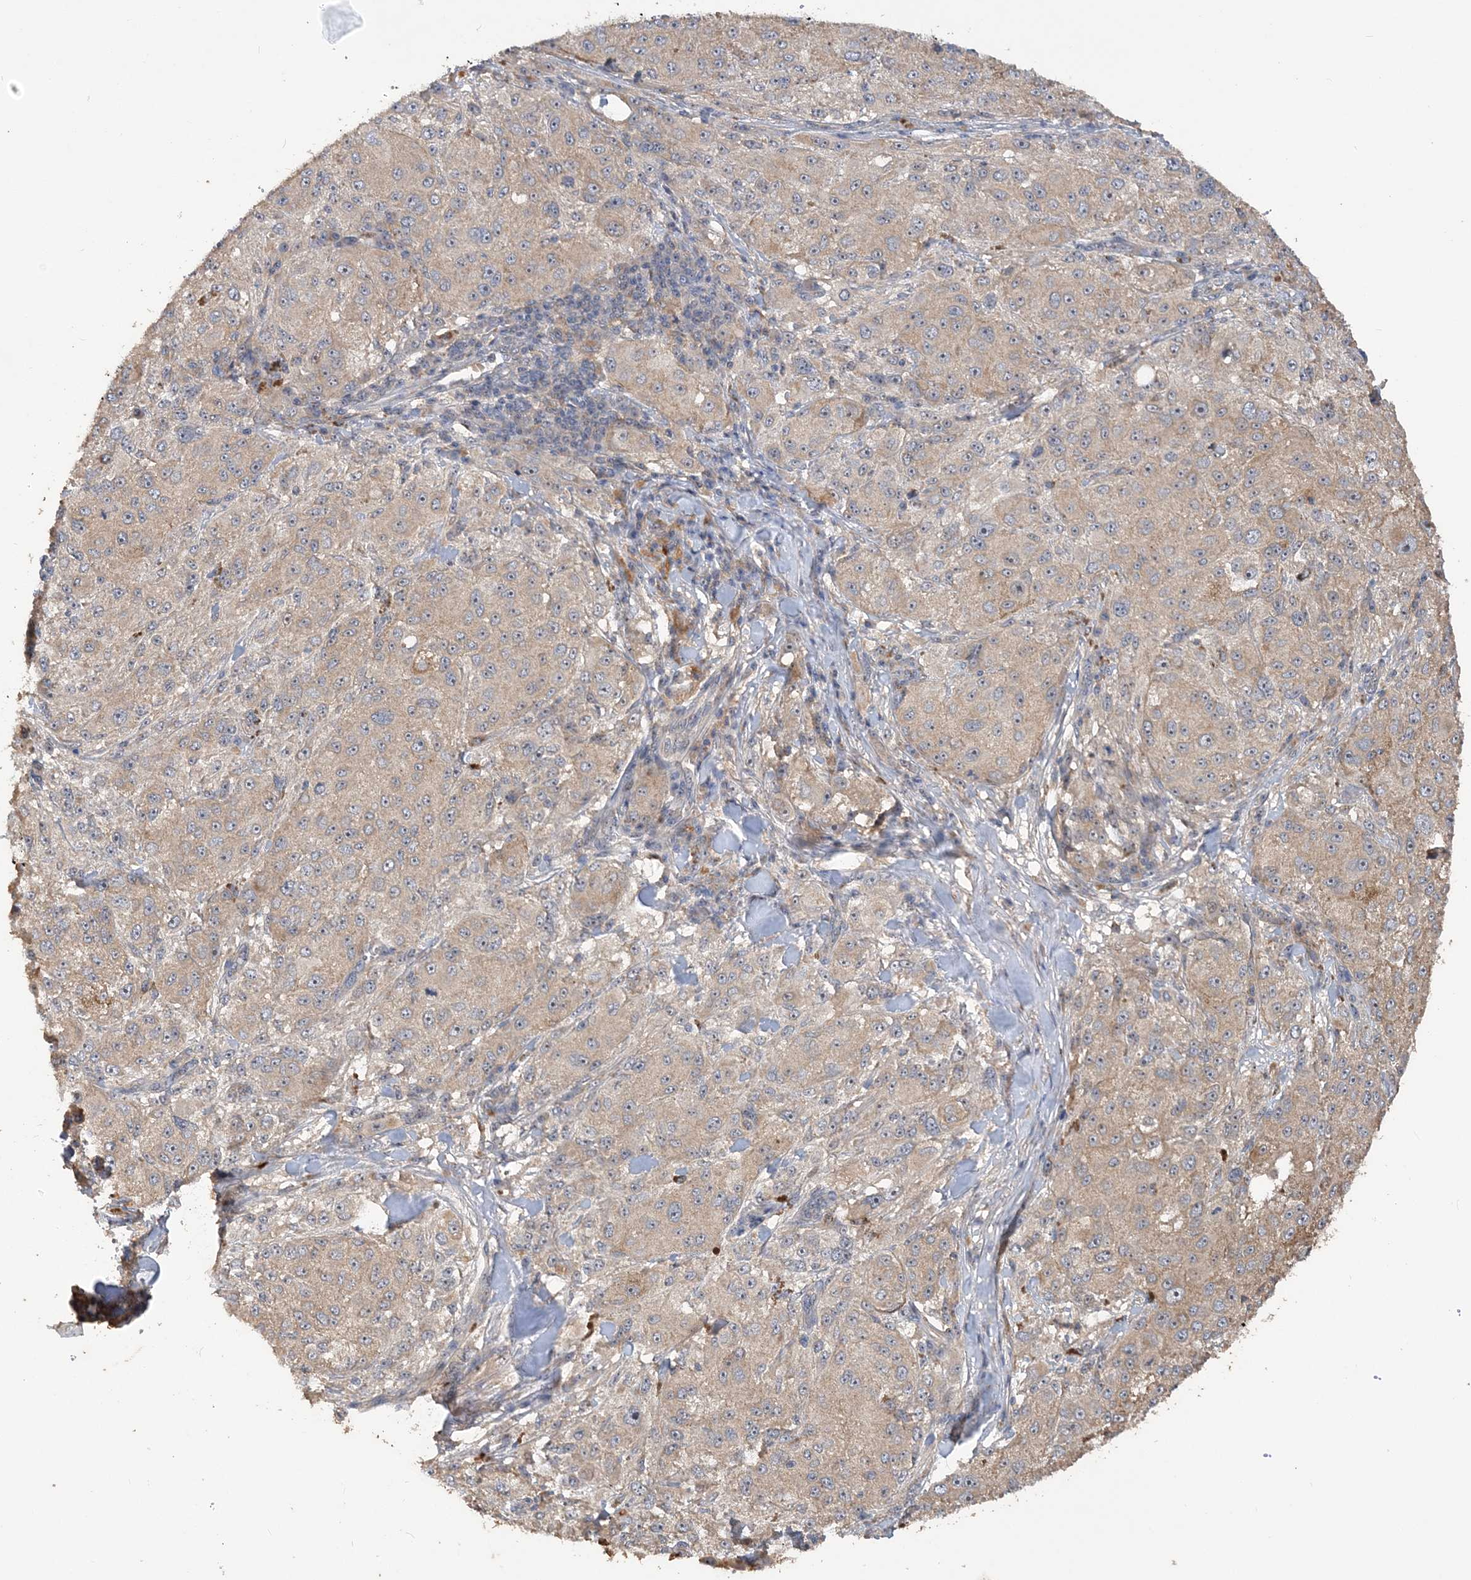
{"staining": {"intensity": "moderate", "quantity": ">75%", "location": "cytoplasmic/membranous"}, "tissue": "melanoma", "cell_type": "Tumor cells", "image_type": "cancer", "snomed": [{"axis": "morphology", "description": "Necrosis, NOS"}, {"axis": "morphology", "description": "Malignant melanoma, NOS"}, {"axis": "topography", "description": "Skin"}], "caption": "Protein staining demonstrates moderate cytoplasmic/membranous positivity in about >75% of tumor cells in malignant melanoma.", "gene": "GRINA", "patient": {"sex": "female", "age": 87}}